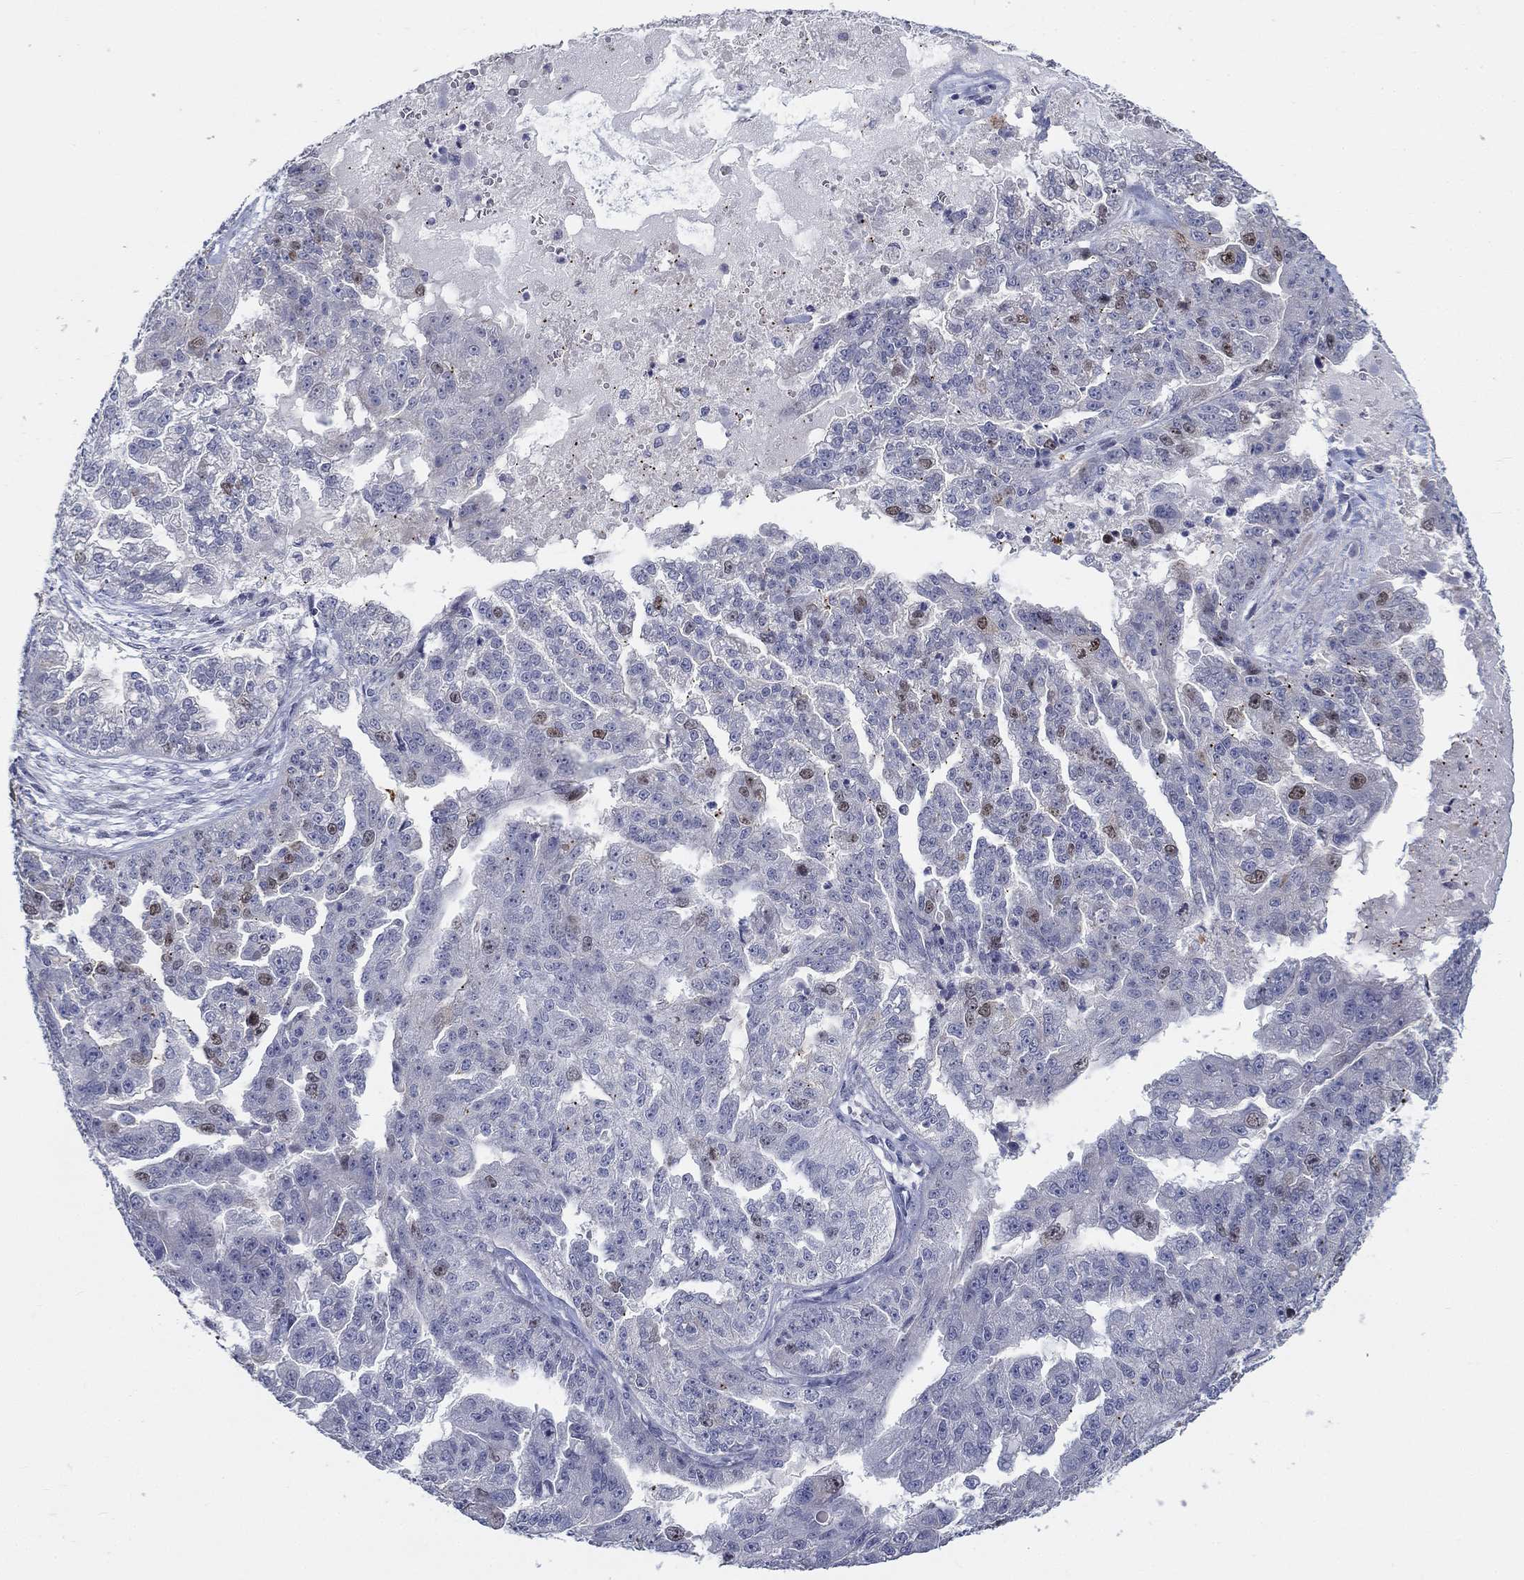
{"staining": {"intensity": "weak", "quantity": "<25%", "location": "nuclear"}, "tissue": "ovarian cancer", "cell_type": "Tumor cells", "image_type": "cancer", "snomed": [{"axis": "morphology", "description": "Cystadenocarcinoma, serous, NOS"}, {"axis": "topography", "description": "Ovary"}], "caption": "Micrograph shows no protein expression in tumor cells of ovarian serous cystadenocarcinoma tissue. (DAB immunohistochemistry visualized using brightfield microscopy, high magnification).", "gene": "PRC1", "patient": {"sex": "female", "age": 58}}